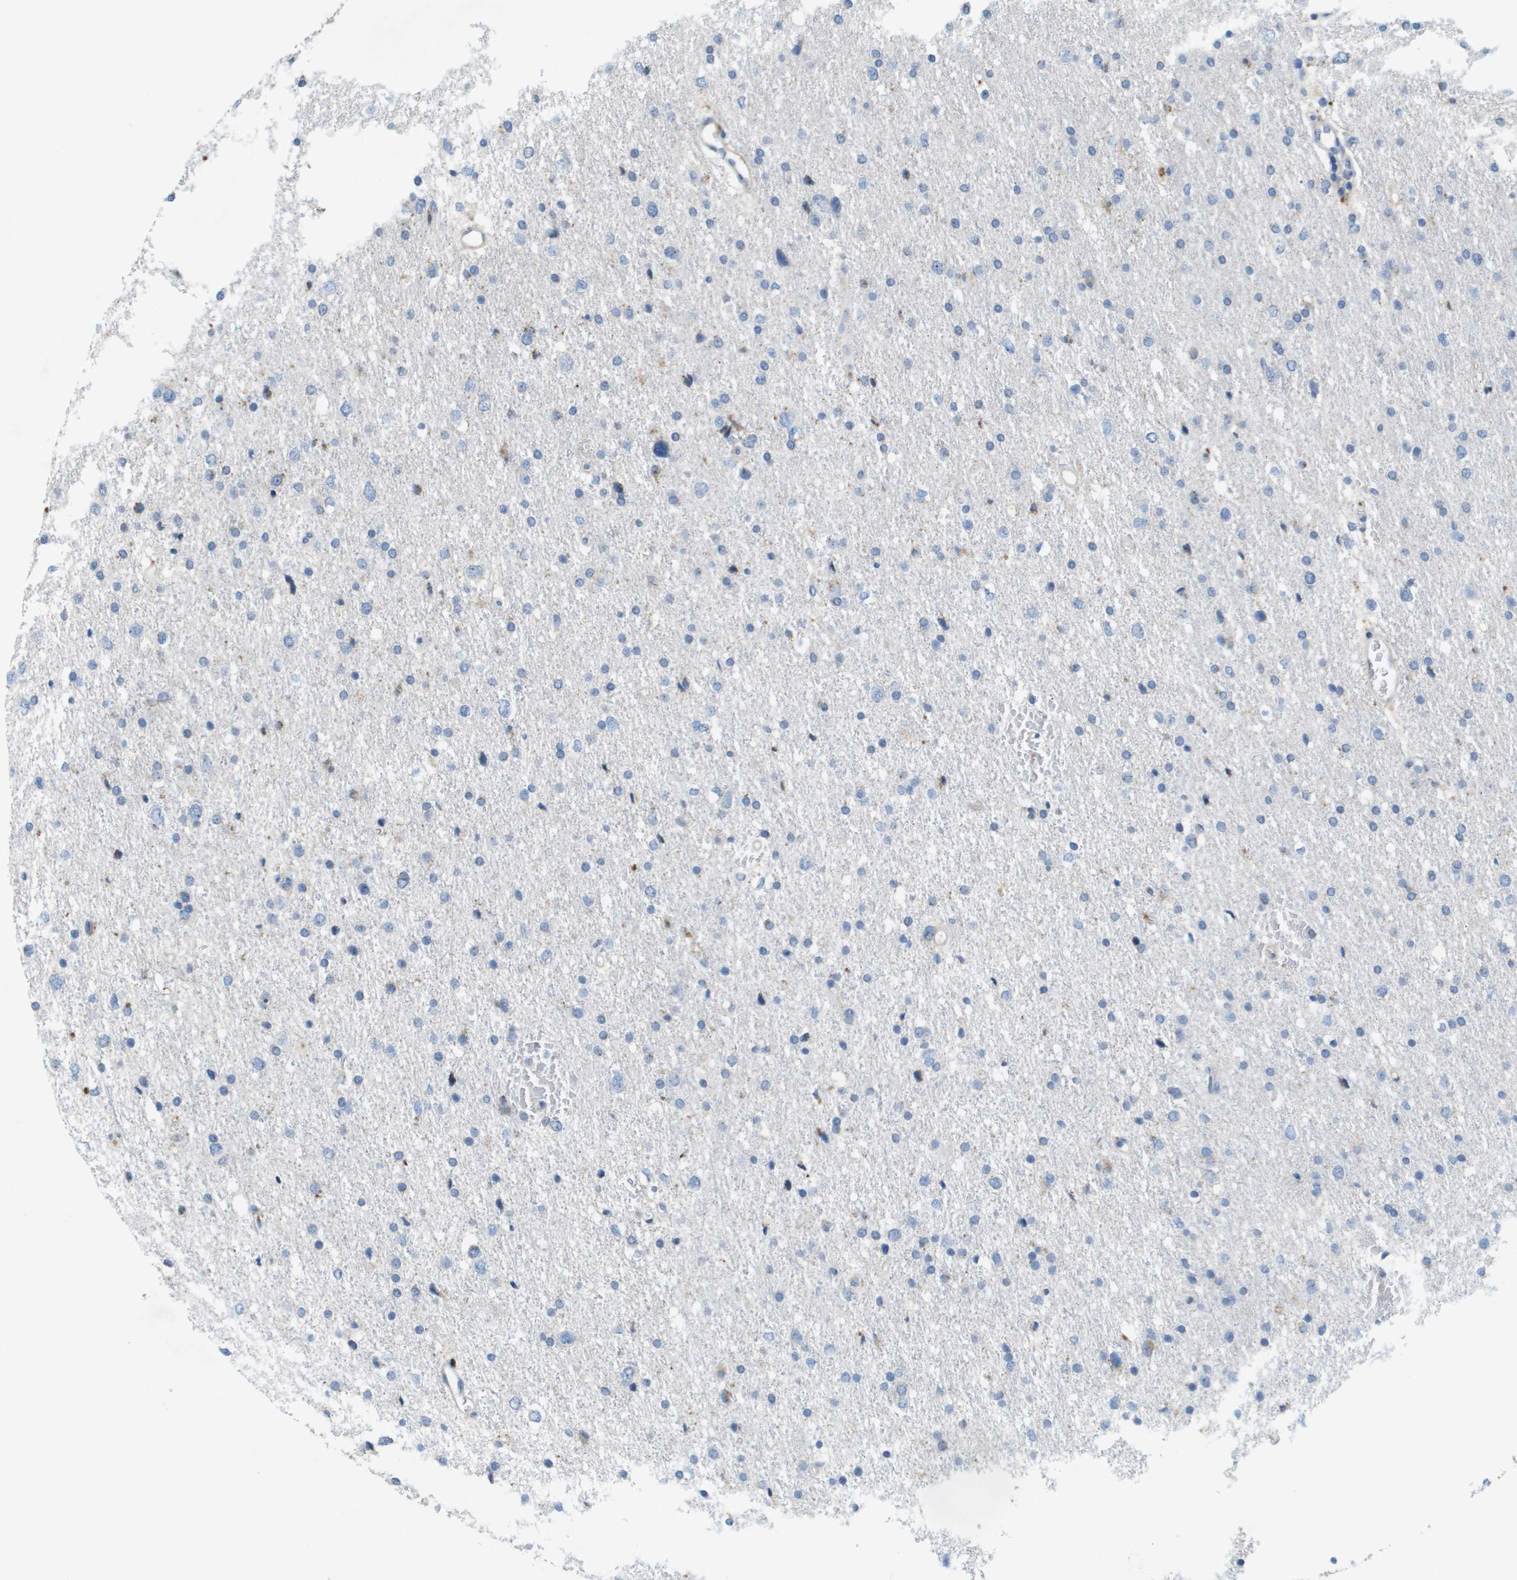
{"staining": {"intensity": "negative", "quantity": "none", "location": "none"}, "tissue": "glioma", "cell_type": "Tumor cells", "image_type": "cancer", "snomed": [{"axis": "morphology", "description": "Glioma, malignant, Low grade"}, {"axis": "topography", "description": "Brain"}], "caption": "A high-resolution photomicrograph shows immunohistochemistry staining of malignant glioma (low-grade), which shows no significant staining in tumor cells. (DAB immunohistochemistry (IHC) with hematoxylin counter stain).", "gene": "B3GNT5", "patient": {"sex": "female", "age": 37}}